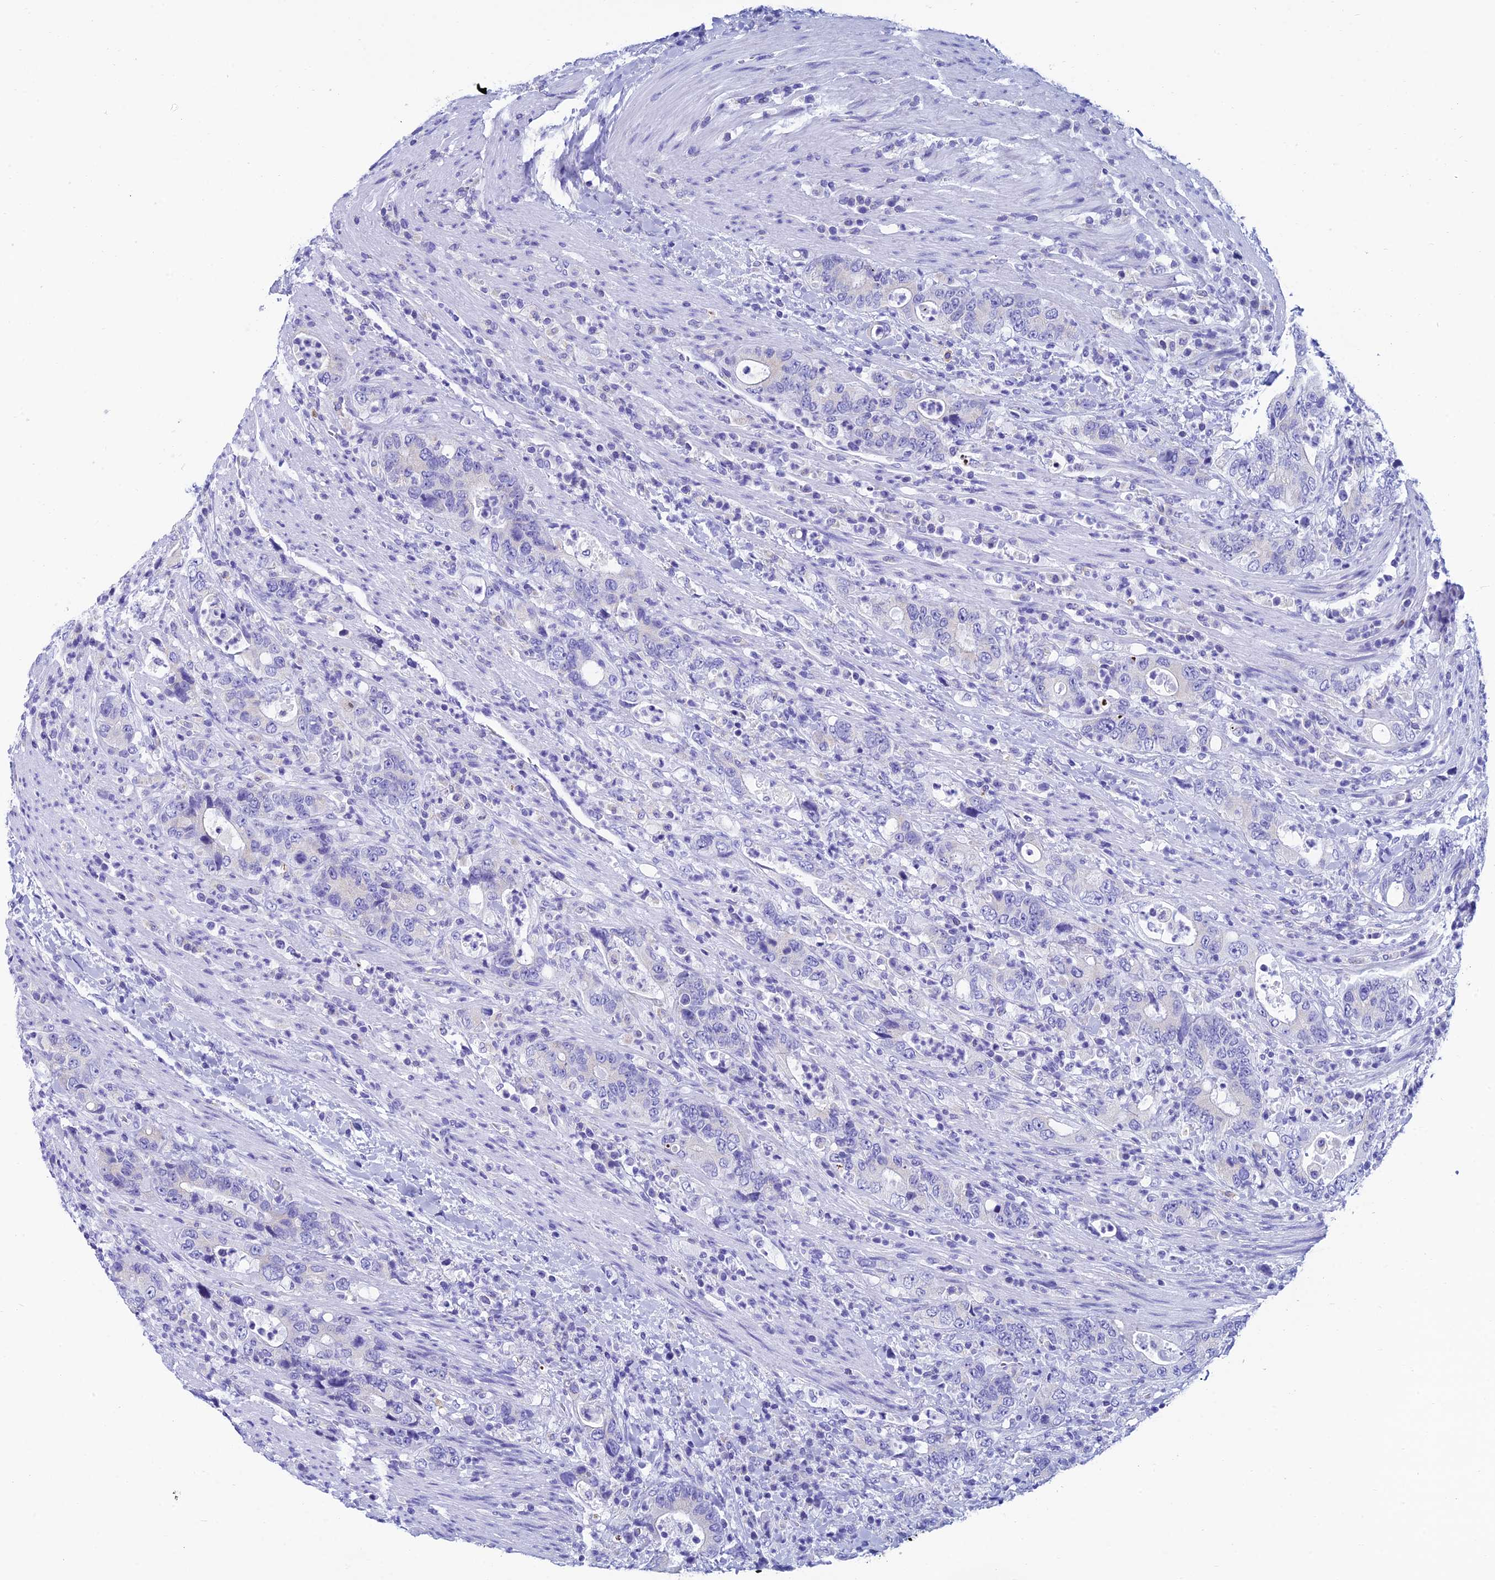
{"staining": {"intensity": "negative", "quantity": "none", "location": "none"}, "tissue": "colorectal cancer", "cell_type": "Tumor cells", "image_type": "cancer", "snomed": [{"axis": "morphology", "description": "Adenocarcinoma, NOS"}, {"axis": "topography", "description": "Colon"}], "caption": "High power microscopy micrograph of an immunohistochemistry (IHC) histopathology image of colorectal cancer, revealing no significant expression in tumor cells.", "gene": "REEP4", "patient": {"sex": "female", "age": 75}}